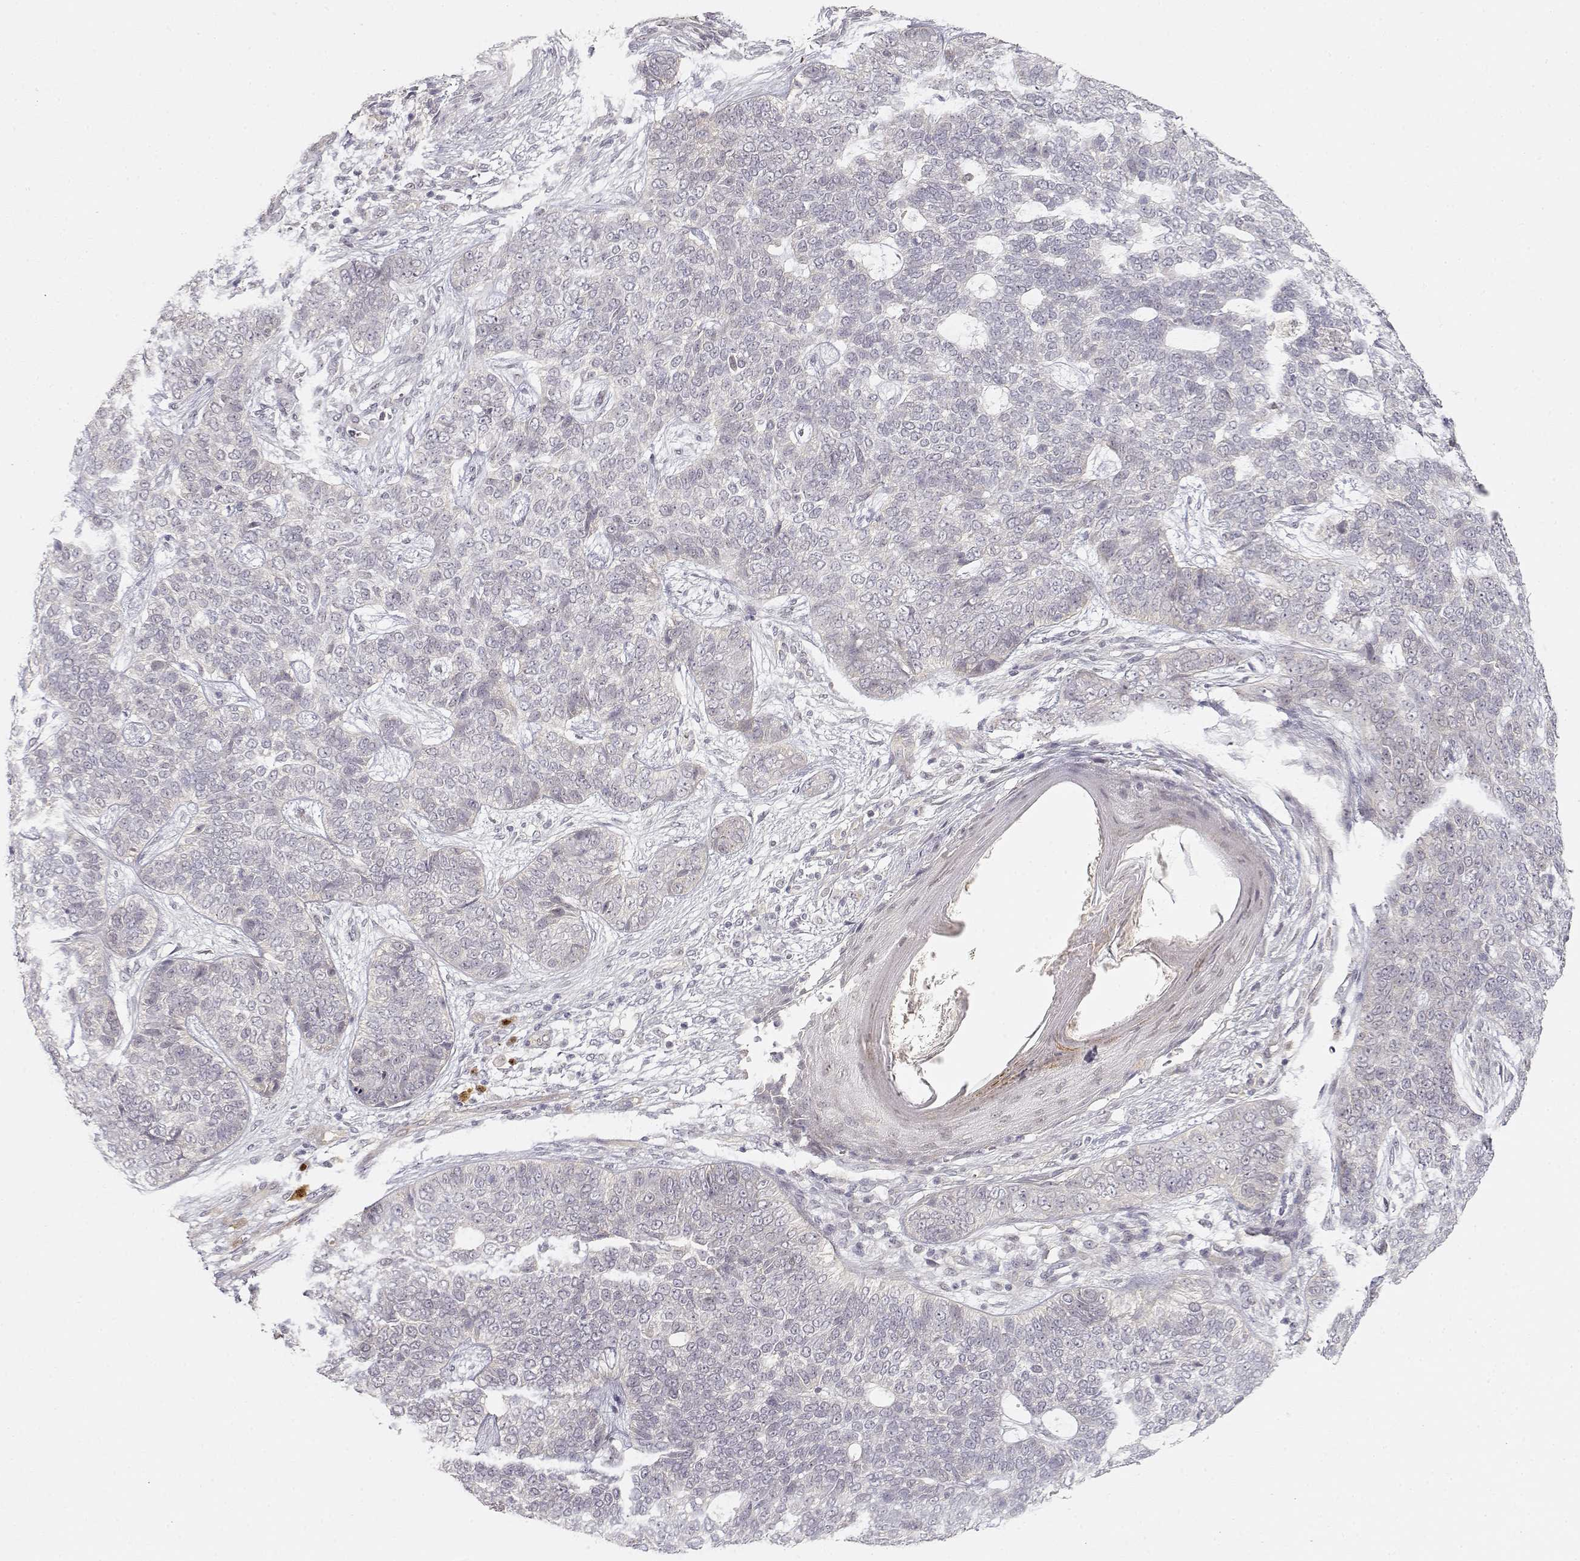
{"staining": {"intensity": "negative", "quantity": "none", "location": "none"}, "tissue": "skin cancer", "cell_type": "Tumor cells", "image_type": "cancer", "snomed": [{"axis": "morphology", "description": "Basal cell carcinoma"}, {"axis": "topography", "description": "Skin"}], "caption": "Tumor cells are negative for protein expression in human skin cancer.", "gene": "EAF2", "patient": {"sex": "female", "age": 69}}